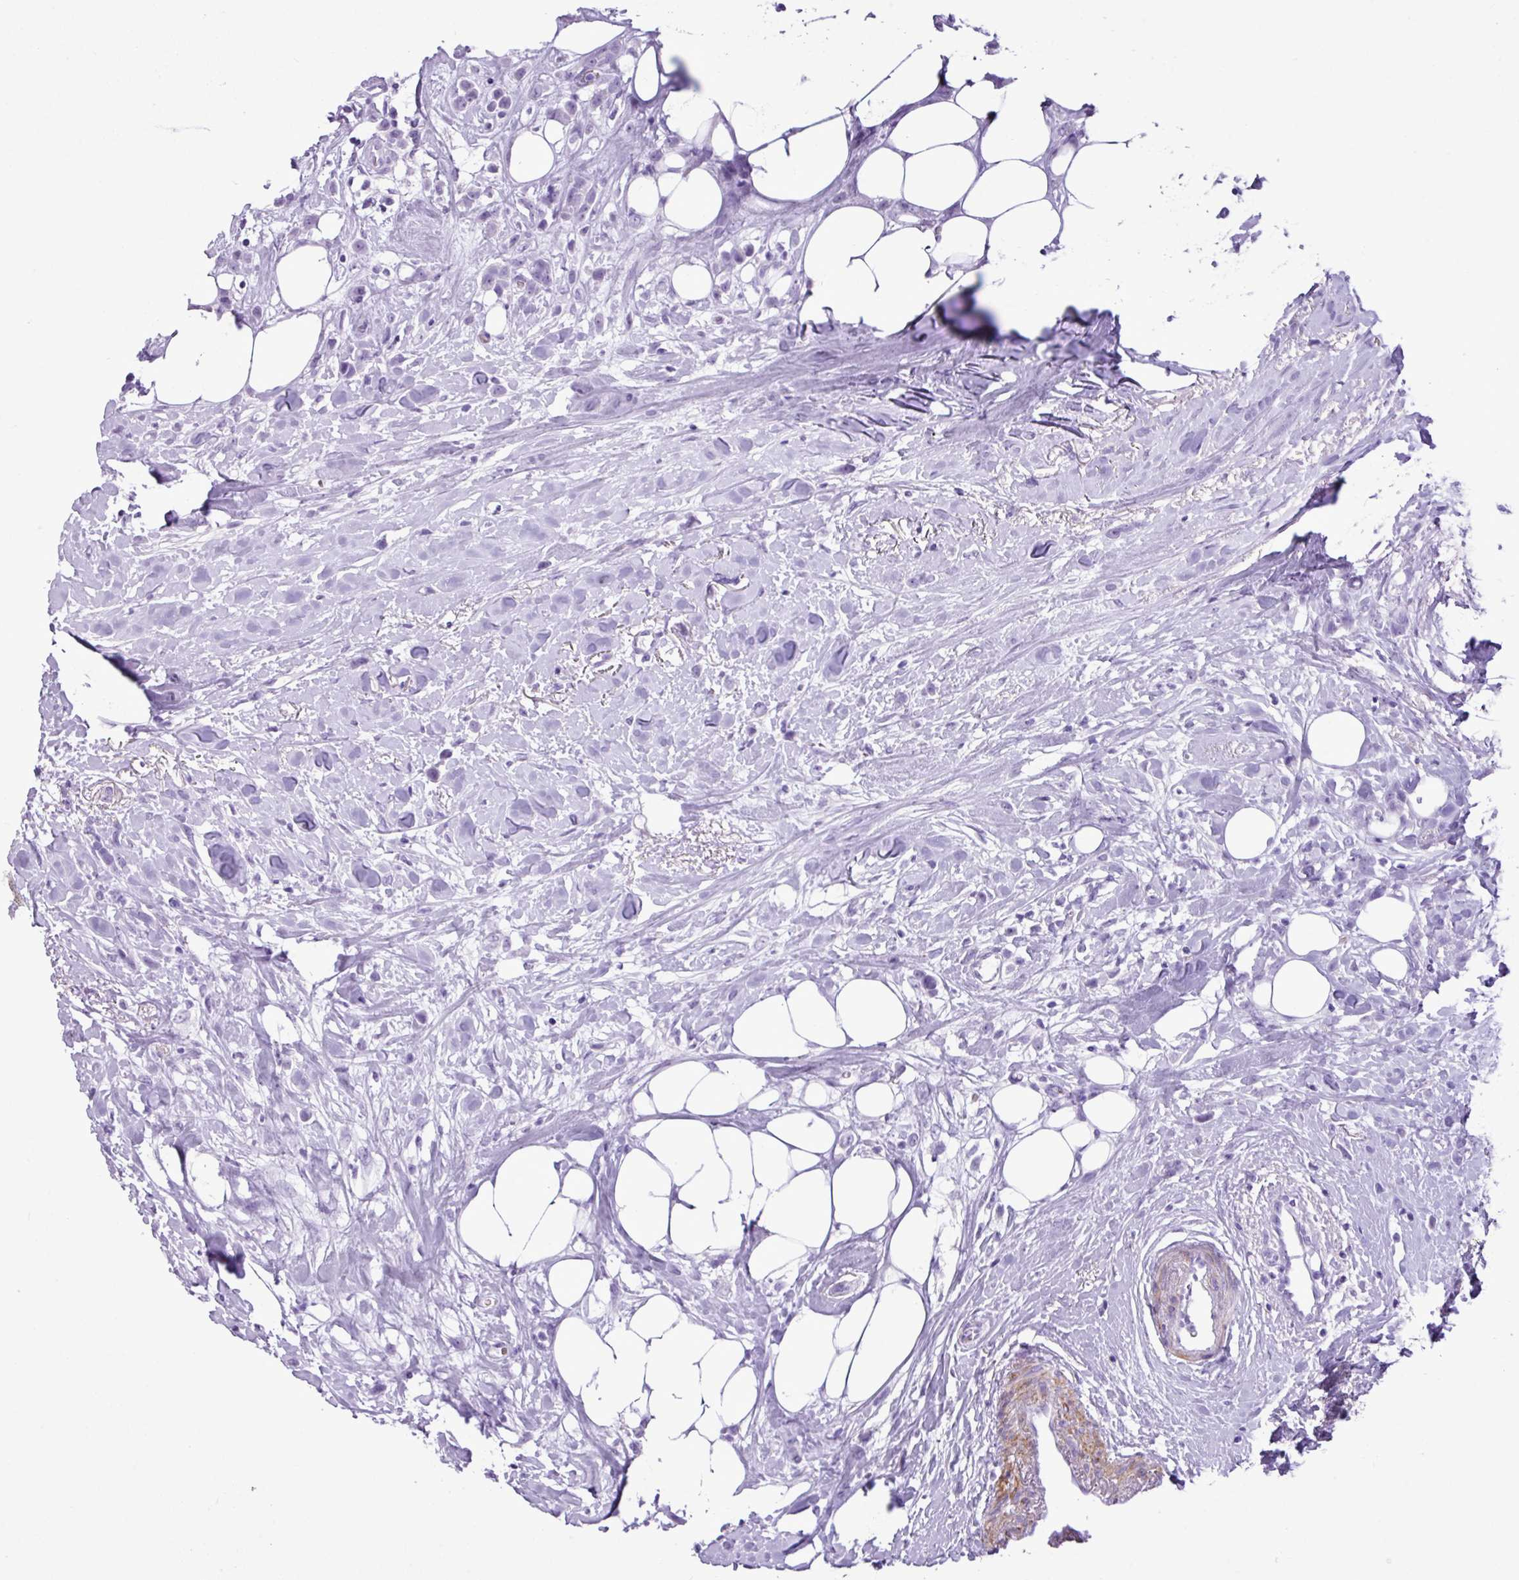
{"staining": {"intensity": "negative", "quantity": "none", "location": "none"}, "tissue": "breast cancer", "cell_type": "Tumor cells", "image_type": "cancer", "snomed": [{"axis": "morphology", "description": "Duct carcinoma"}, {"axis": "topography", "description": "Breast"}], "caption": "Breast cancer (intraductal carcinoma) was stained to show a protein in brown. There is no significant staining in tumor cells.", "gene": "ZSCAN5A", "patient": {"sex": "female", "age": 80}}